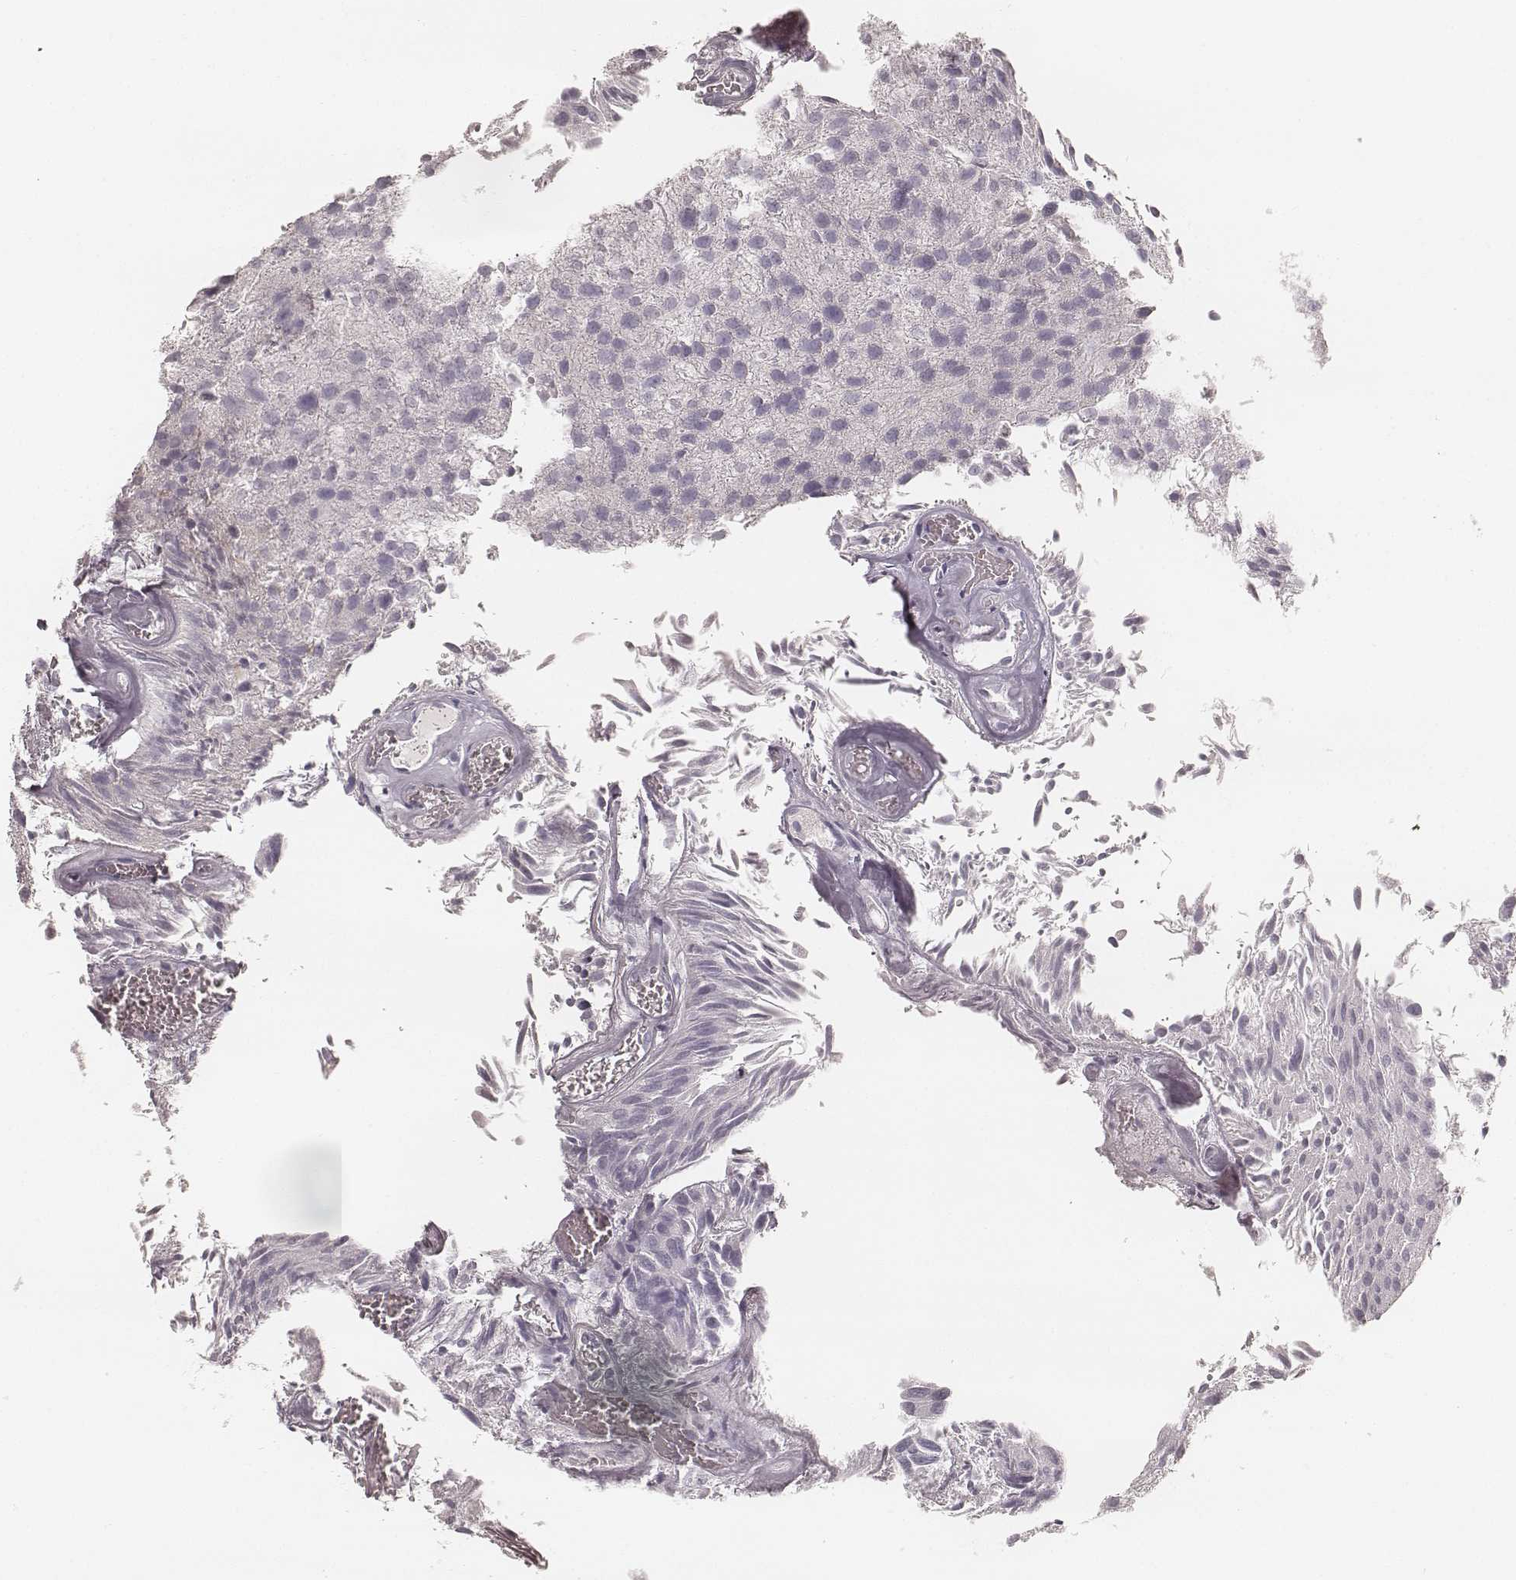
{"staining": {"intensity": "negative", "quantity": "none", "location": "none"}, "tissue": "urothelial cancer", "cell_type": "Tumor cells", "image_type": "cancer", "snomed": [{"axis": "morphology", "description": "Urothelial carcinoma, Low grade"}, {"axis": "topography", "description": "Urinary bladder"}], "caption": "DAB immunohistochemical staining of human urothelial carcinoma (low-grade) exhibits no significant positivity in tumor cells.", "gene": "KRT31", "patient": {"sex": "female", "age": 87}}